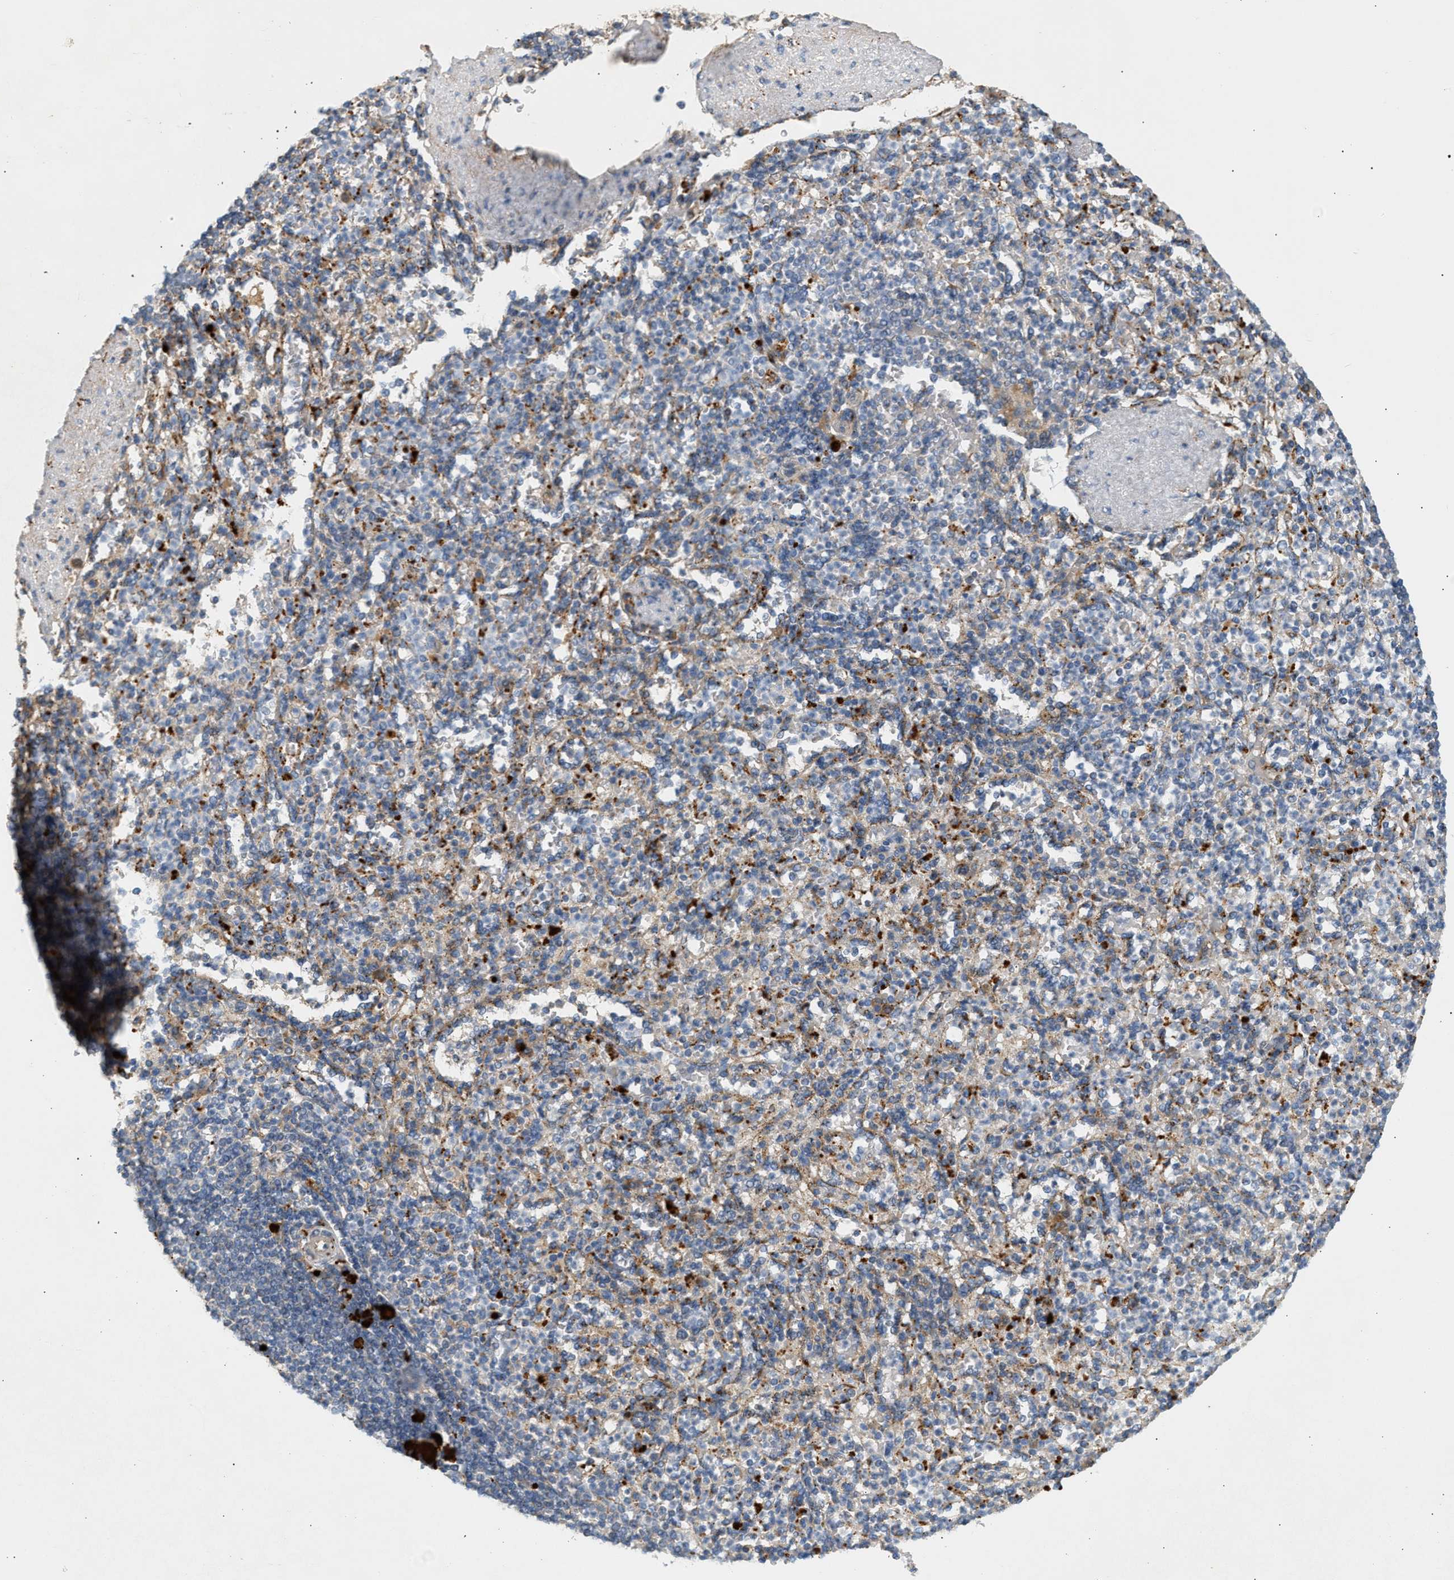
{"staining": {"intensity": "moderate", "quantity": "<25%", "location": "cytoplasmic/membranous"}, "tissue": "spleen", "cell_type": "Cells in red pulp", "image_type": "normal", "snomed": [{"axis": "morphology", "description": "Normal tissue, NOS"}, {"axis": "topography", "description": "Spleen"}], "caption": "The histopathology image demonstrates staining of benign spleen, revealing moderate cytoplasmic/membranous protein expression (brown color) within cells in red pulp.", "gene": "ENTHD1", "patient": {"sex": "female", "age": 74}}